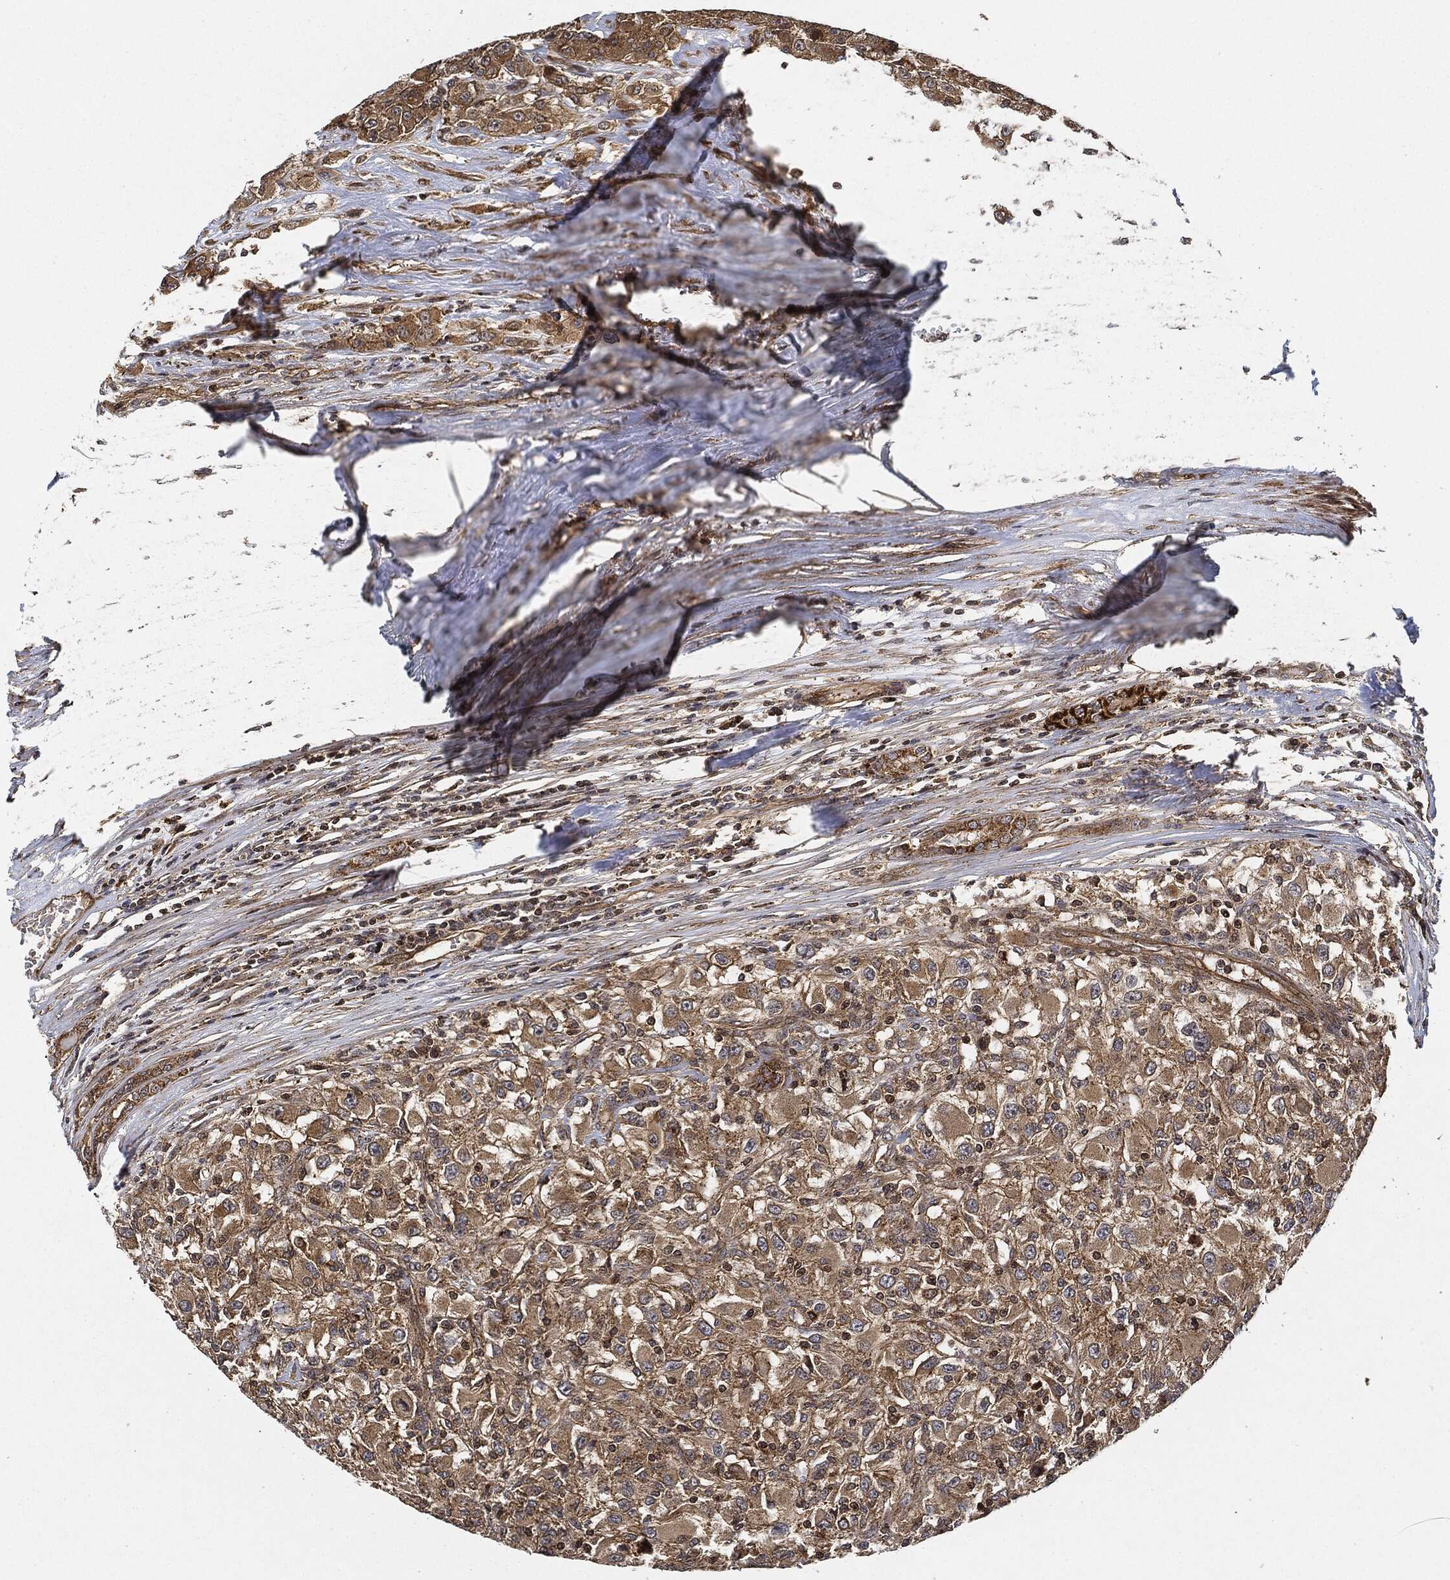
{"staining": {"intensity": "moderate", "quantity": "25%-75%", "location": "cytoplasmic/membranous"}, "tissue": "renal cancer", "cell_type": "Tumor cells", "image_type": "cancer", "snomed": [{"axis": "morphology", "description": "Adenocarcinoma, NOS"}, {"axis": "topography", "description": "Kidney"}], "caption": "Renal cancer (adenocarcinoma) stained with a protein marker reveals moderate staining in tumor cells.", "gene": "MAP3K3", "patient": {"sex": "female", "age": 67}}